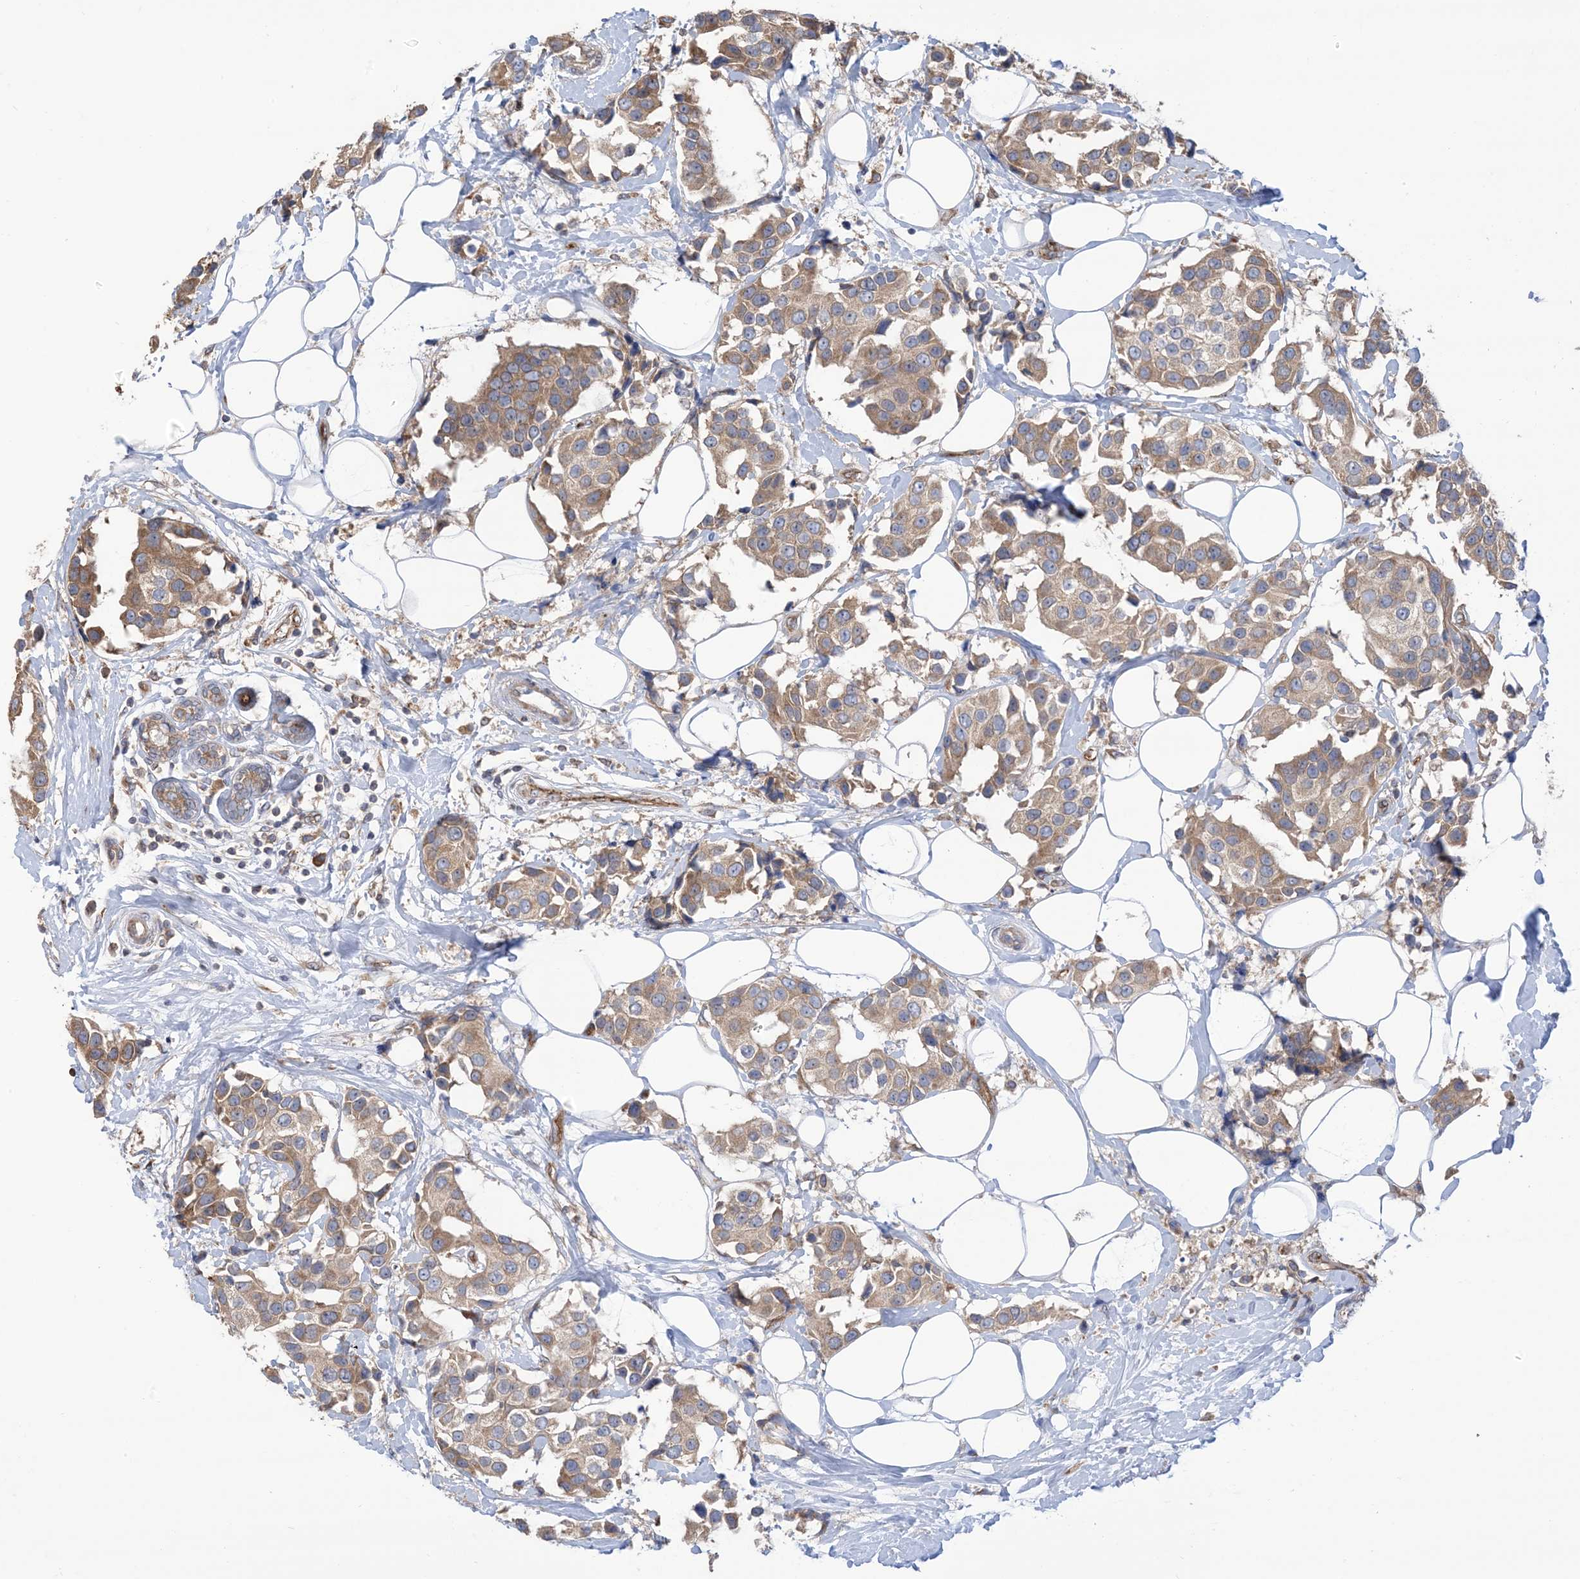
{"staining": {"intensity": "moderate", "quantity": ">75%", "location": "cytoplasmic/membranous"}, "tissue": "breast cancer", "cell_type": "Tumor cells", "image_type": "cancer", "snomed": [{"axis": "morphology", "description": "Normal tissue, NOS"}, {"axis": "morphology", "description": "Duct carcinoma"}, {"axis": "topography", "description": "Breast"}], "caption": "This is a micrograph of immunohistochemistry staining of breast infiltrating ductal carcinoma, which shows moderate expression in the cytoplasmic/membranous of tumor cells.", "gene": "CLEC16A", "patient": {"sex": "female", "age": 39}}